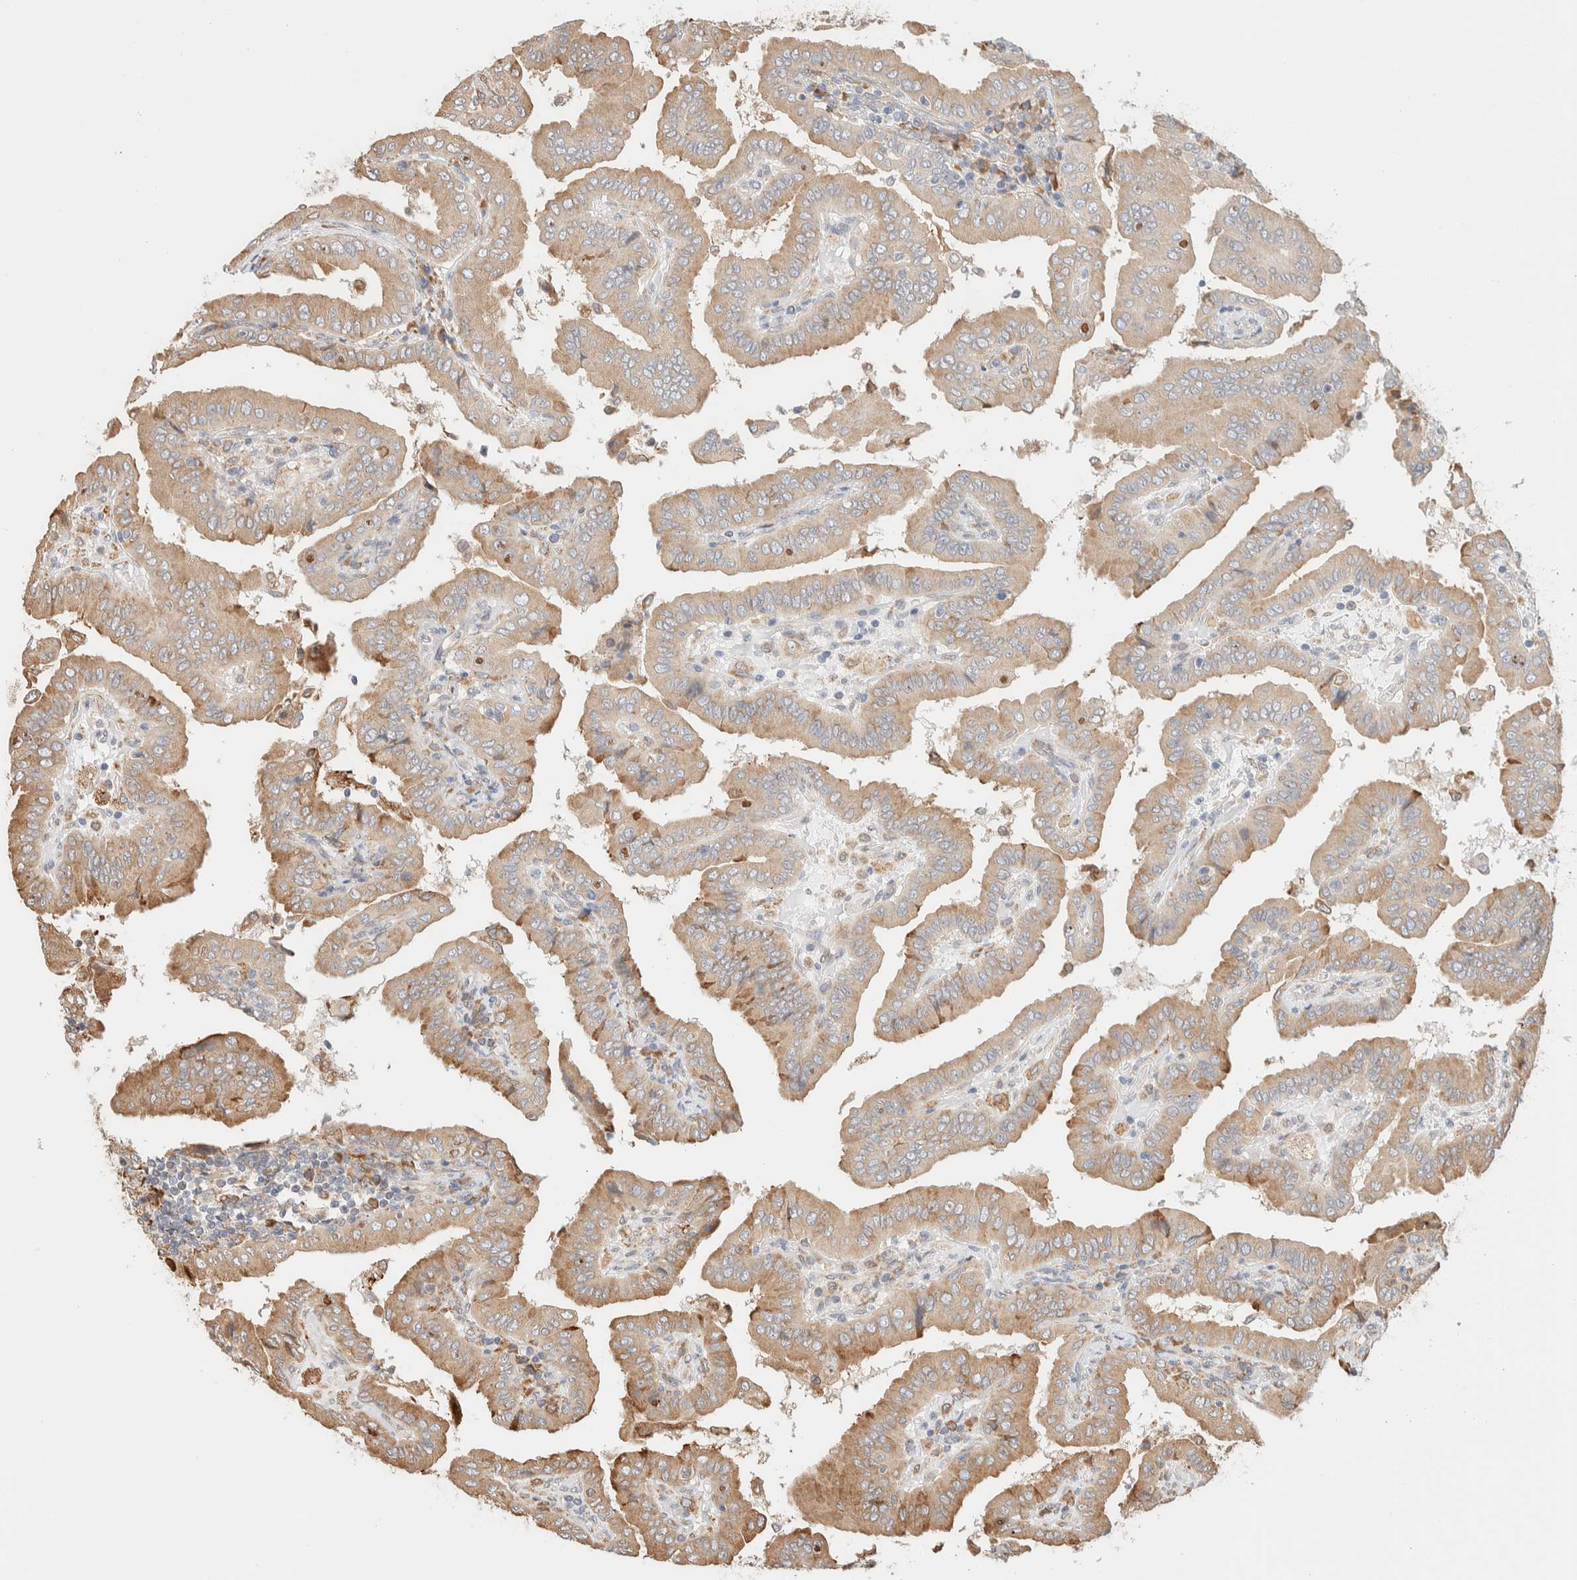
{"staining": {"intensity": "weak", "quantity": ">75%", "location": "cytoplasmic/membranous"}, "tissue": "thyroid cancer", "cell_type": "Tumor cells", "image_type": "cancer", "snomed": [{"axis": "morphology", "description": "Papillary adenocarcinoma, NOS"}, {"axis": "topography", "description": "Thyroid gland"}], "caption": "Thyroid cancer tissue displays weak cytoplasmic/membranous positivity in about >75% of tumor cells", "gene": "INTS1", "patient": {"sex": "male", "age": 33}}